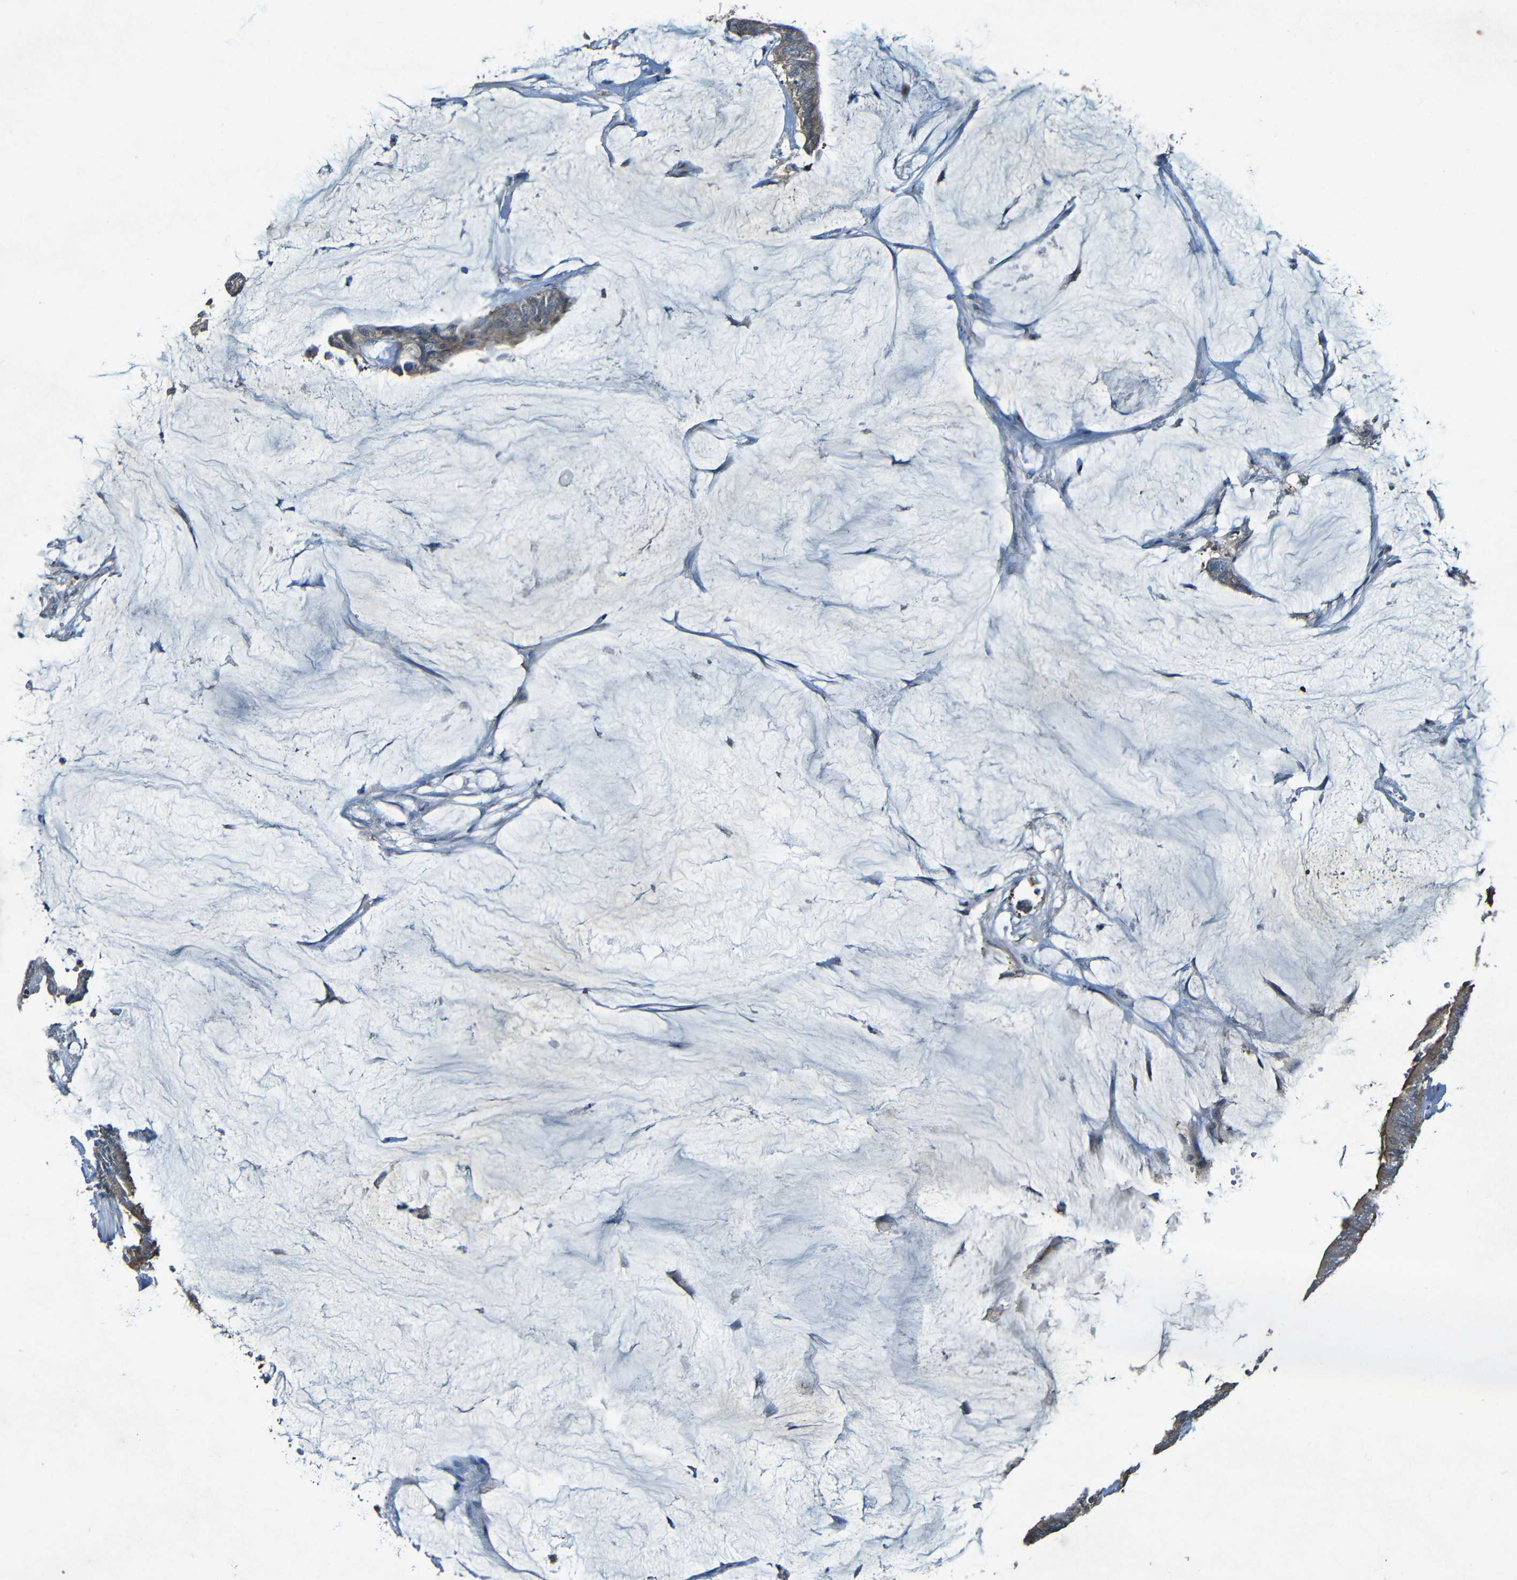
{"staining": {"intensity": "weak", "quantity": ">75%", "location": "cytoplasmic/membranous"}, "tissue": "colorectal cancer", "cell_type": "Tumor cells", "image_type": "cancer", "snomed": [{"axis": "morphology", "description": "Adenocarcinoma, NOS"}, {"axis": "topography", "description": "Rectum"}], "caption": "This micrograph reveals immunohistochemistry staining of colorectal cancer, with low weak cytoplasmic/membranous expression in approximately >75% of tumor cells.", "gene": "LRRC70", "patient": {"sex": "female", "age": 66}}